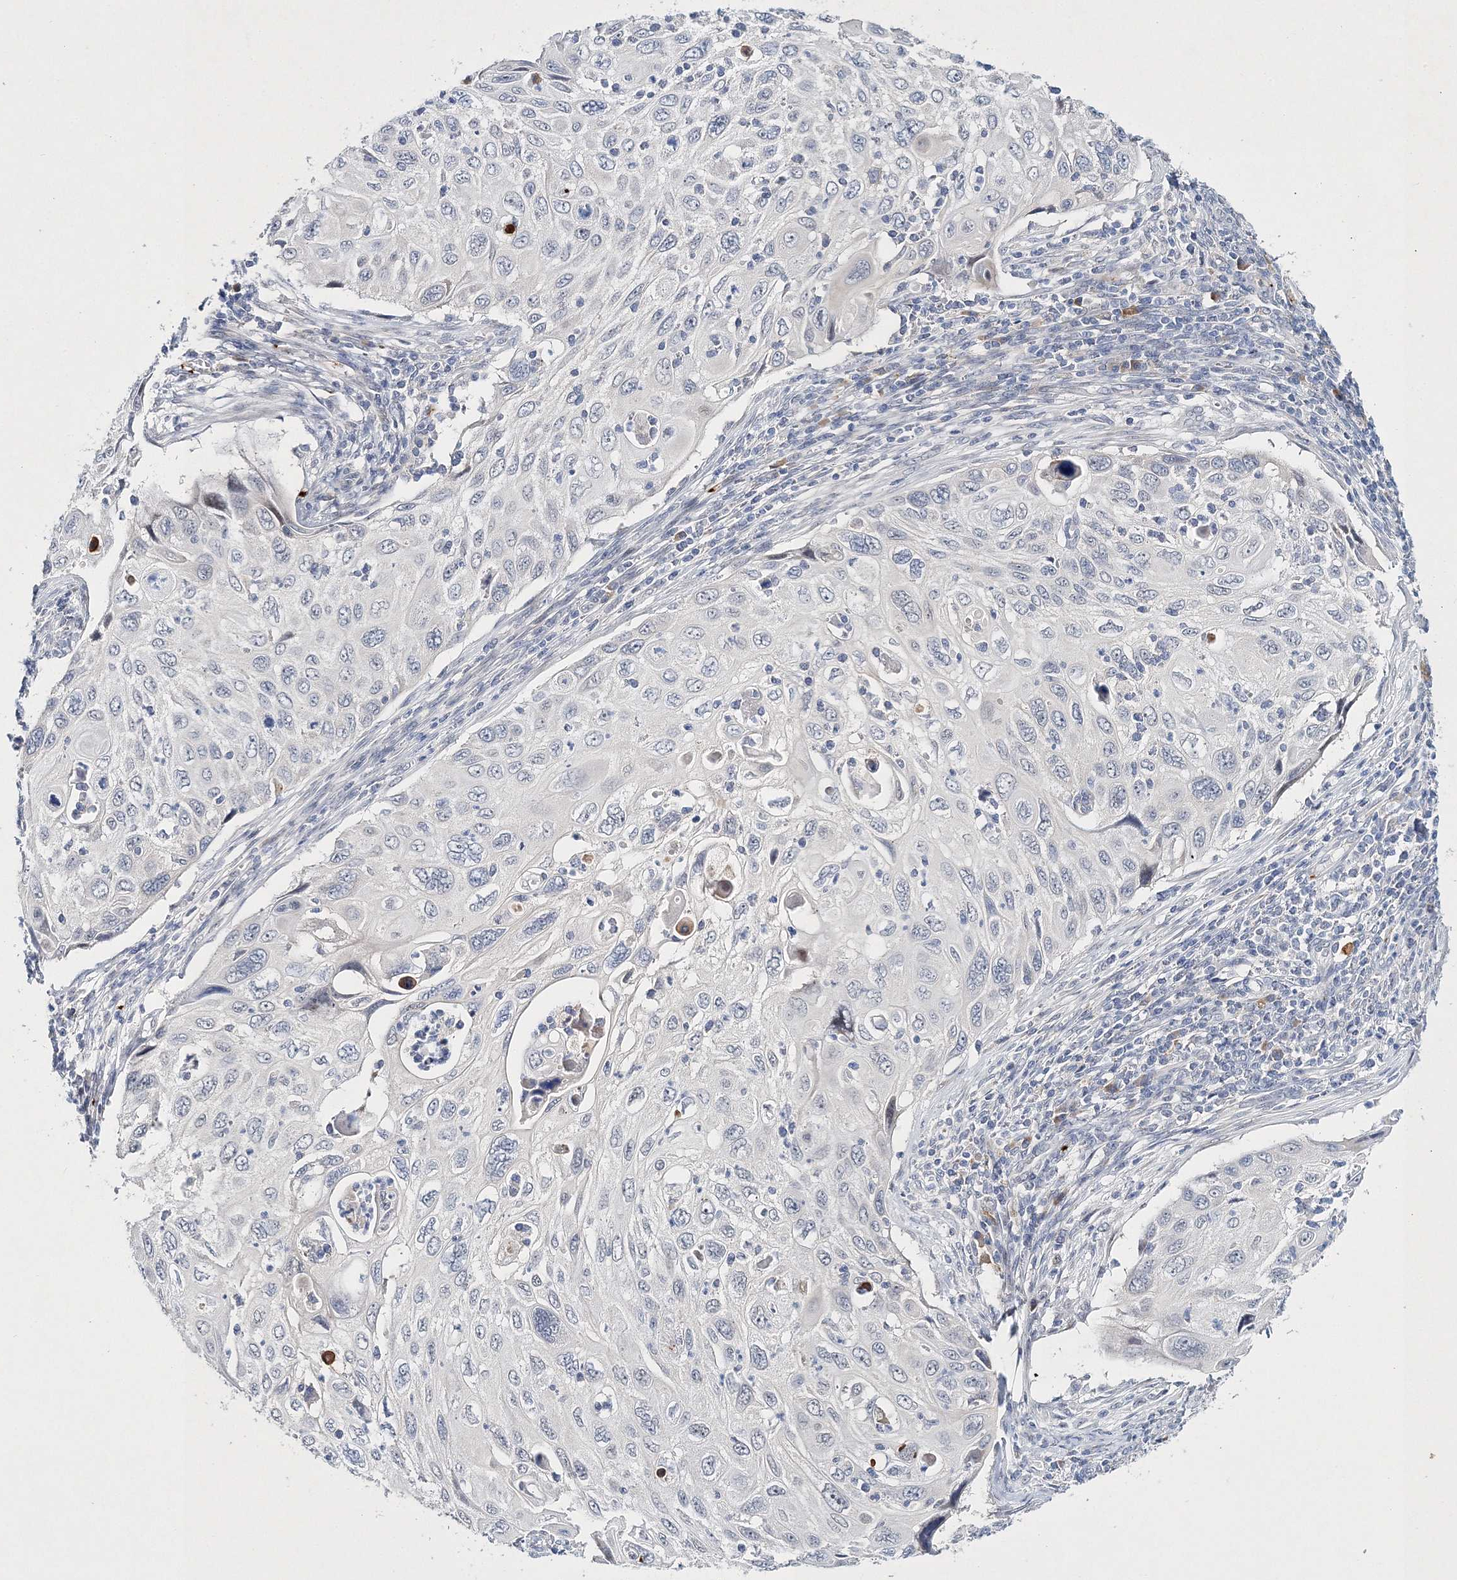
{"staining": {"intensity": "negative", "quantity": "none", "location": "none"}, "tissue": "cervical cancer", "cell_type": "Tumor cells", "image_type": "cancer", "snomed": [{"axis": "morphology", "description": "Squamous cell carcinoma, NOS"}, {"axis": "topography", "description": "Cervix"}], "caption": "Cervical cancer (squamous cell carcinoma) was stained to show a protein in brown. There is no significant positivity in tumor cells.", "gene": "MYOZ2", "patient": {"sex": "female", "age": 70}}